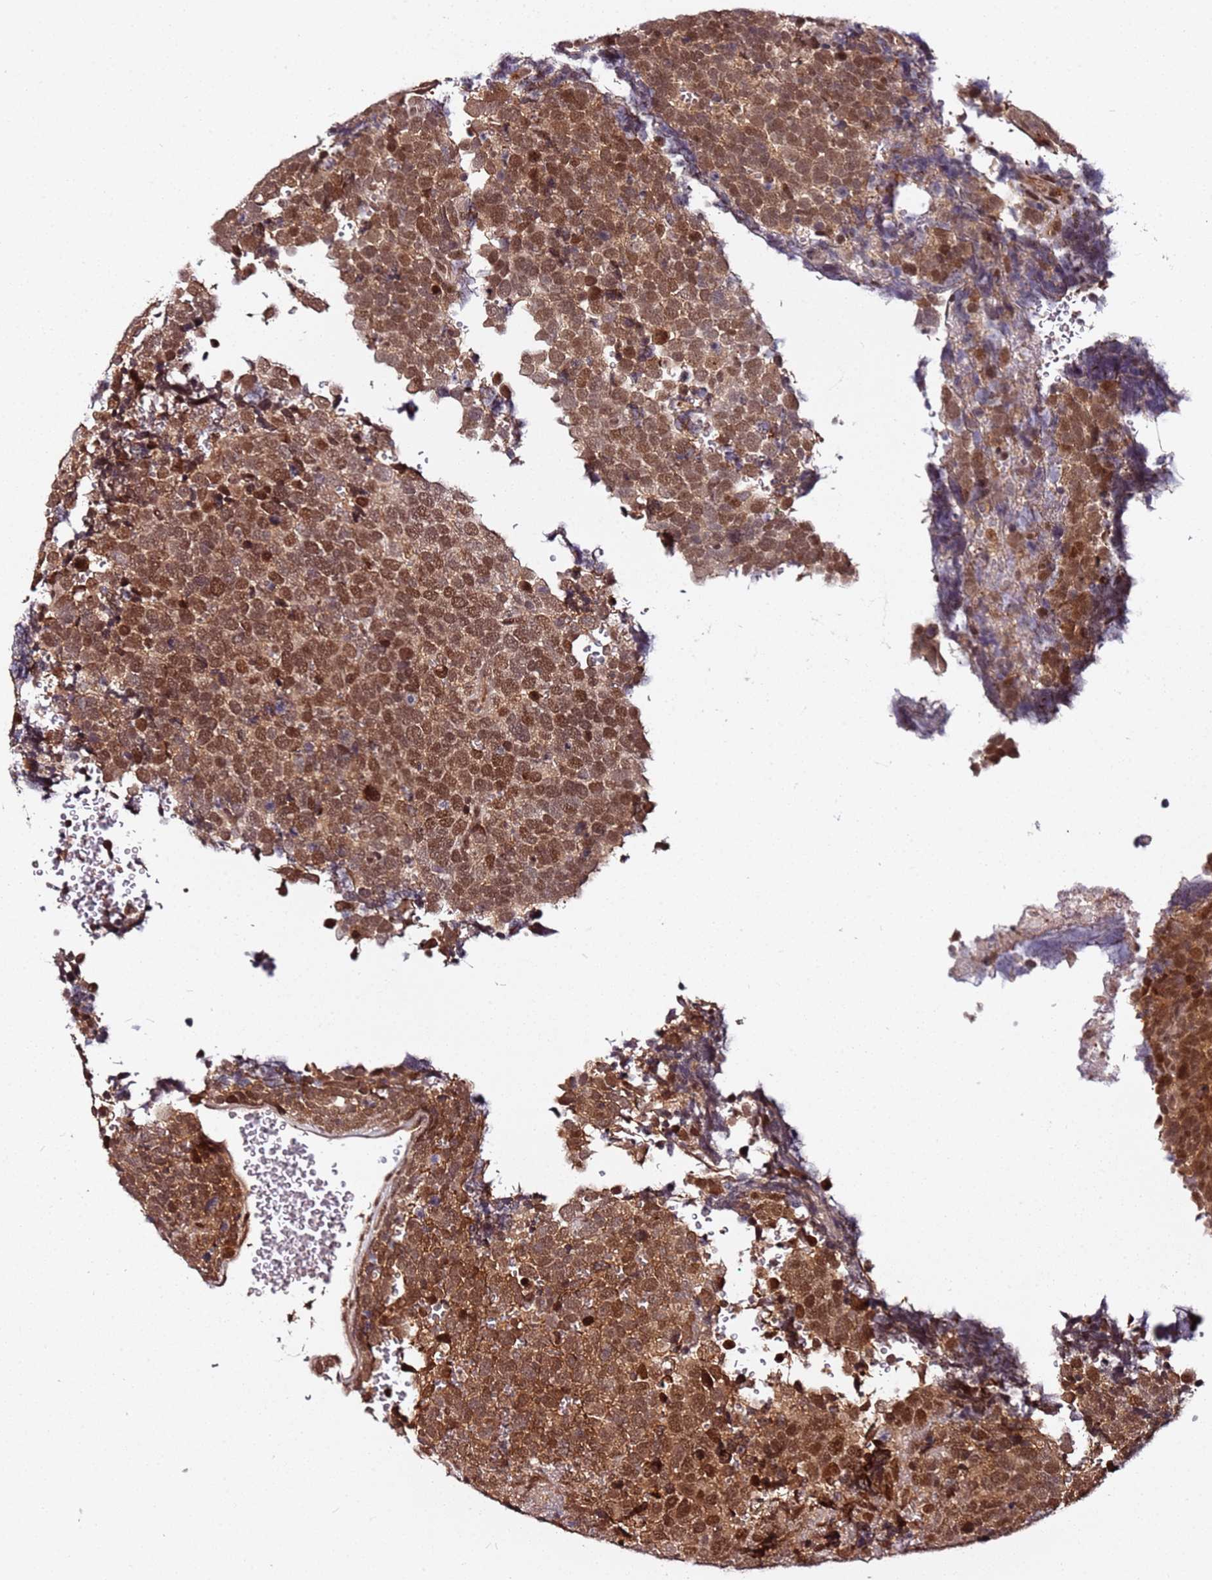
{"staining": {"intensity": "moderate", "quantity": ">75%", "location": "cytoplasmic/membranous,nuclear"}, "tissue": "urothelial cancer", "cell_type": "Tumor cells", "image_type": "cancer", "snomed": [{"axis": "morphology", "description": "Urothelial carcinoma, High grade"}, {"axis": "topography", "description": "Urinary bladder"}], "caption": "A photomicrograph of urothelial carcinoma (high-grade) stained for a protein shows moderate cytoplasmic/membranous and nuclear brown staining in tumor cells.", "gene": "RGS18", "patient": {"sex": "female", "age": 82}}